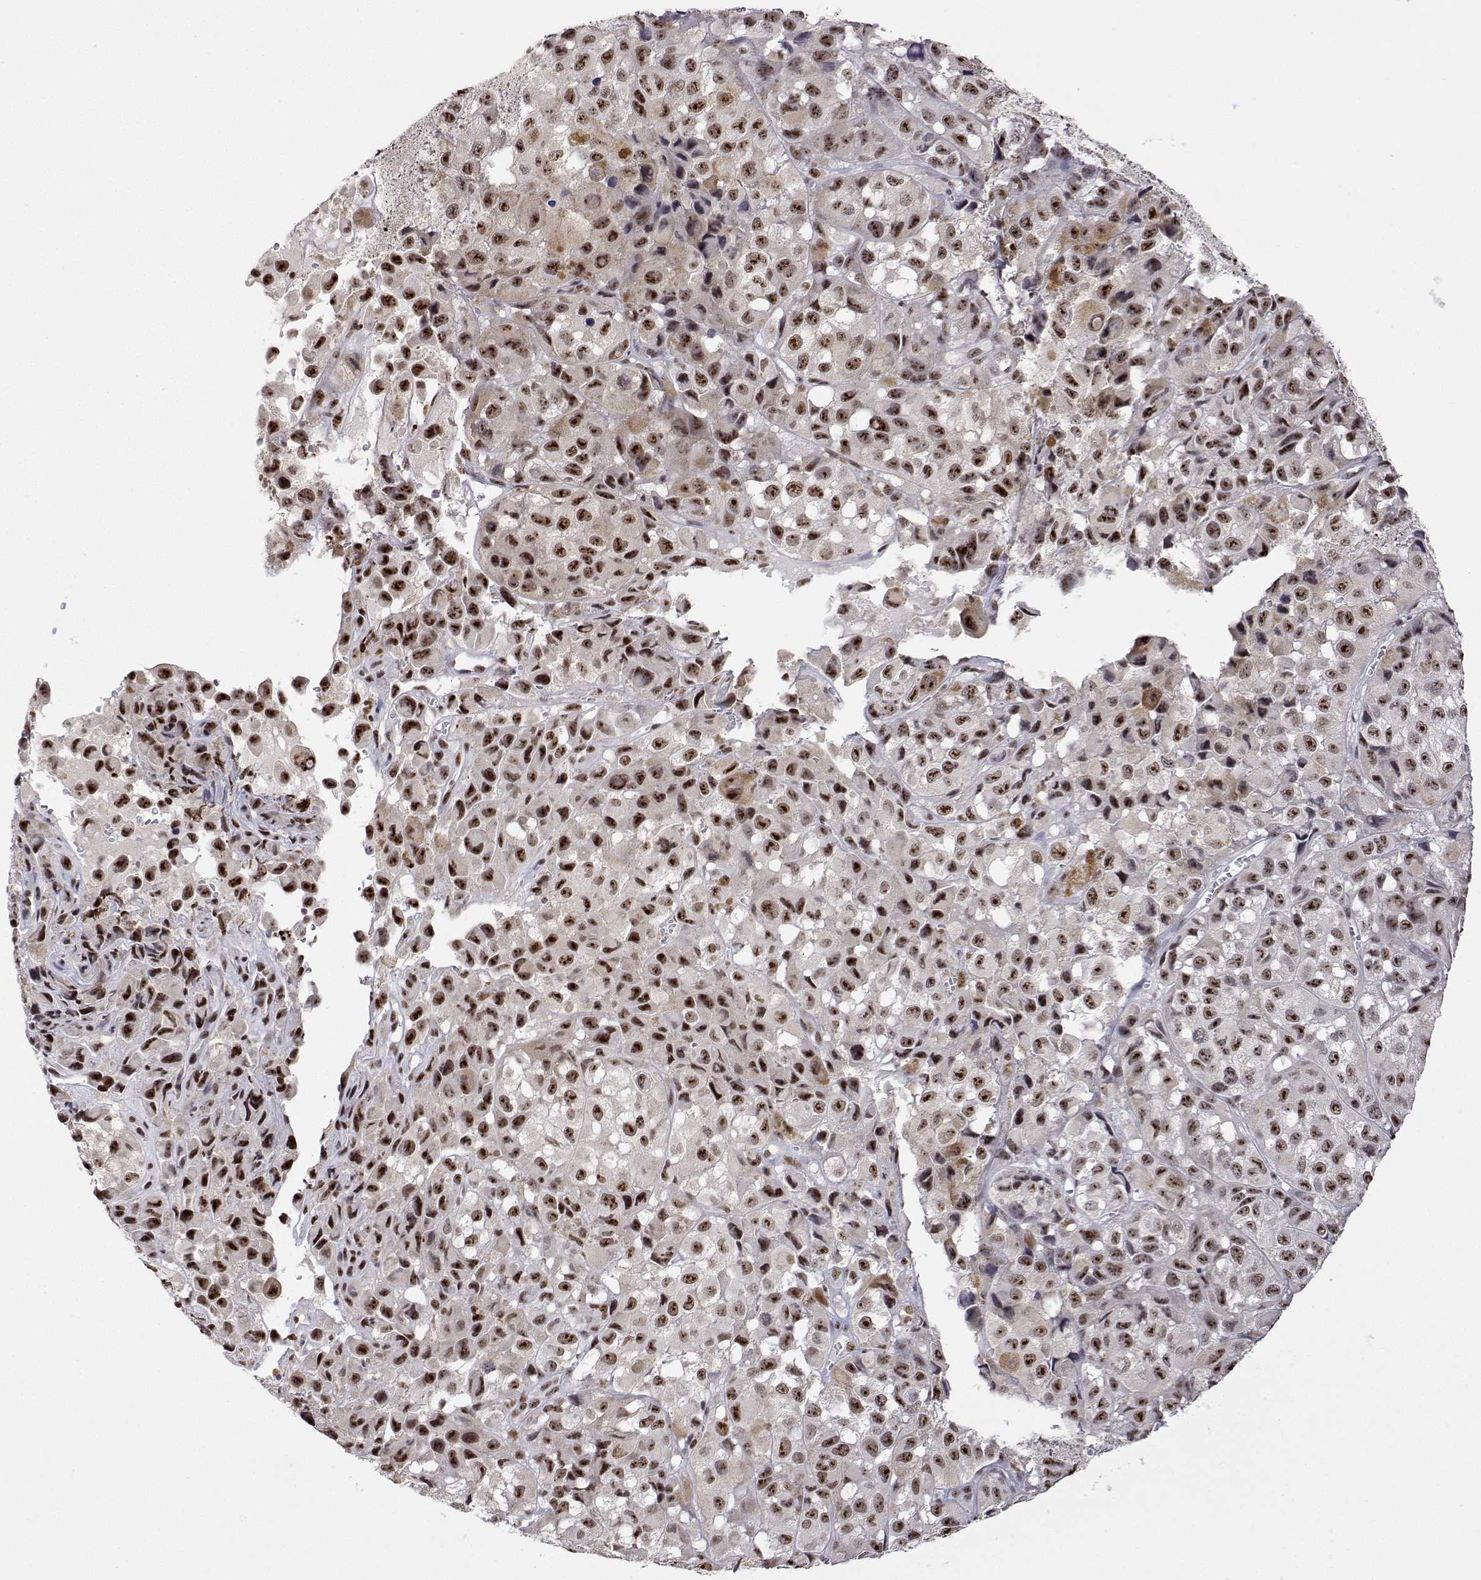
{"staining": {"intensity": "strong", "quantity": "25%-75%", "location": "nuclear"}, "tissue": "melanoma", "cell_type": "Tumor cells", "image_type": "cancer", "snomed": [{"axis": "morphology", "description": "Malignant melanoma, NOS"}, {"axis": "topography", "description": "Skin"}], "caption": "Immunohistochemistry (IHC) of human malignant melanoma demonstrates high levels of strong nuclear positivity in about 25%-75% of tumor cells.", "gene": "ADAR", "patient": {"sex": "male", "age": 93}}